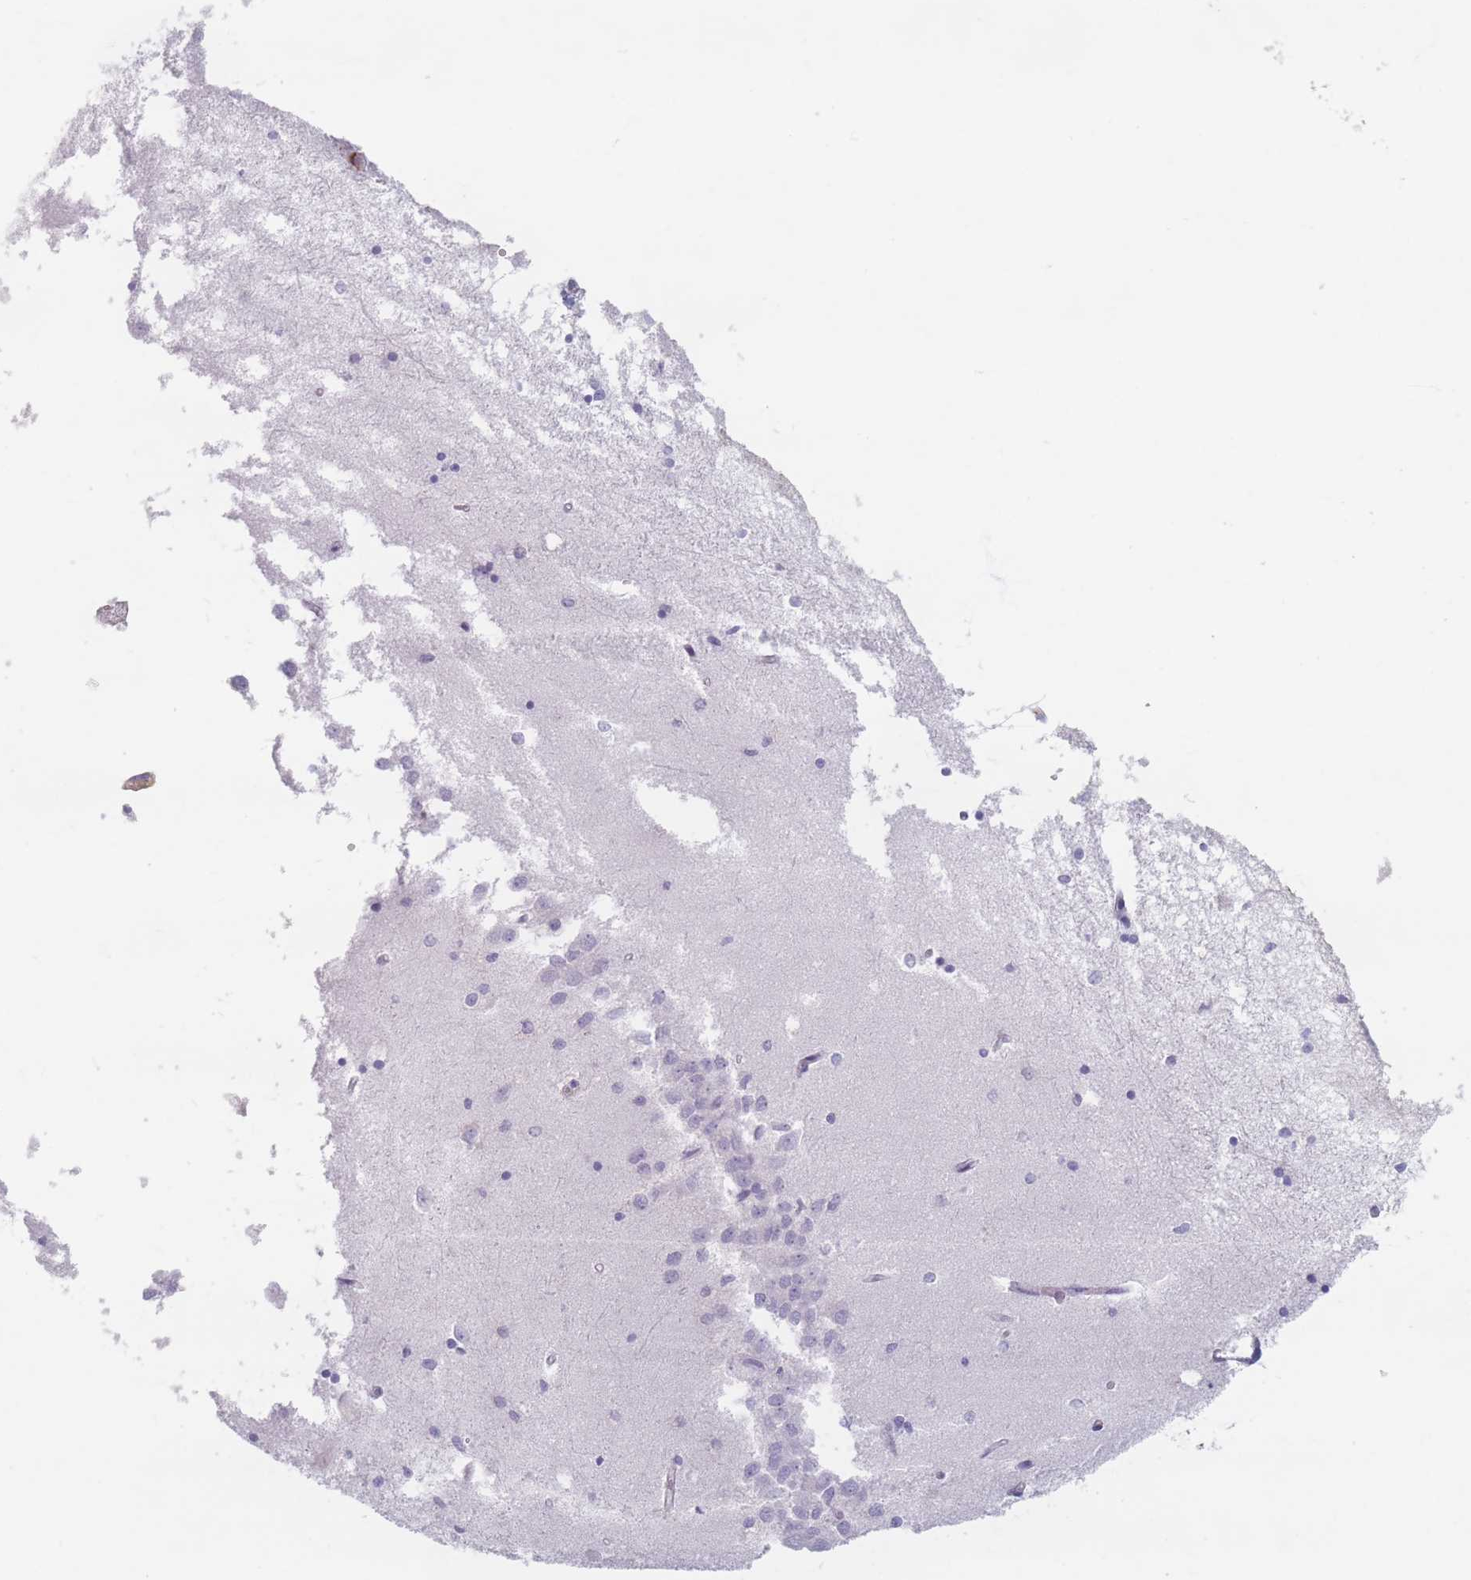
{"staining": {"intensity": "negative", "quantity": "none", "location": "none"}, "tissue": "hippocampus", "cell_type": "Glial cells", "image_type": "normal", "snomed": [{"axis": "morphology", "description": "Normal tissue, NOS"}, {"axis": "topography", "description": "Hippocampus"}], "caption": "Glial cells show no significant positivity in normal hippocampus.", "gene": "PIGM", "patient": {"sex": "male", "age": 45}}